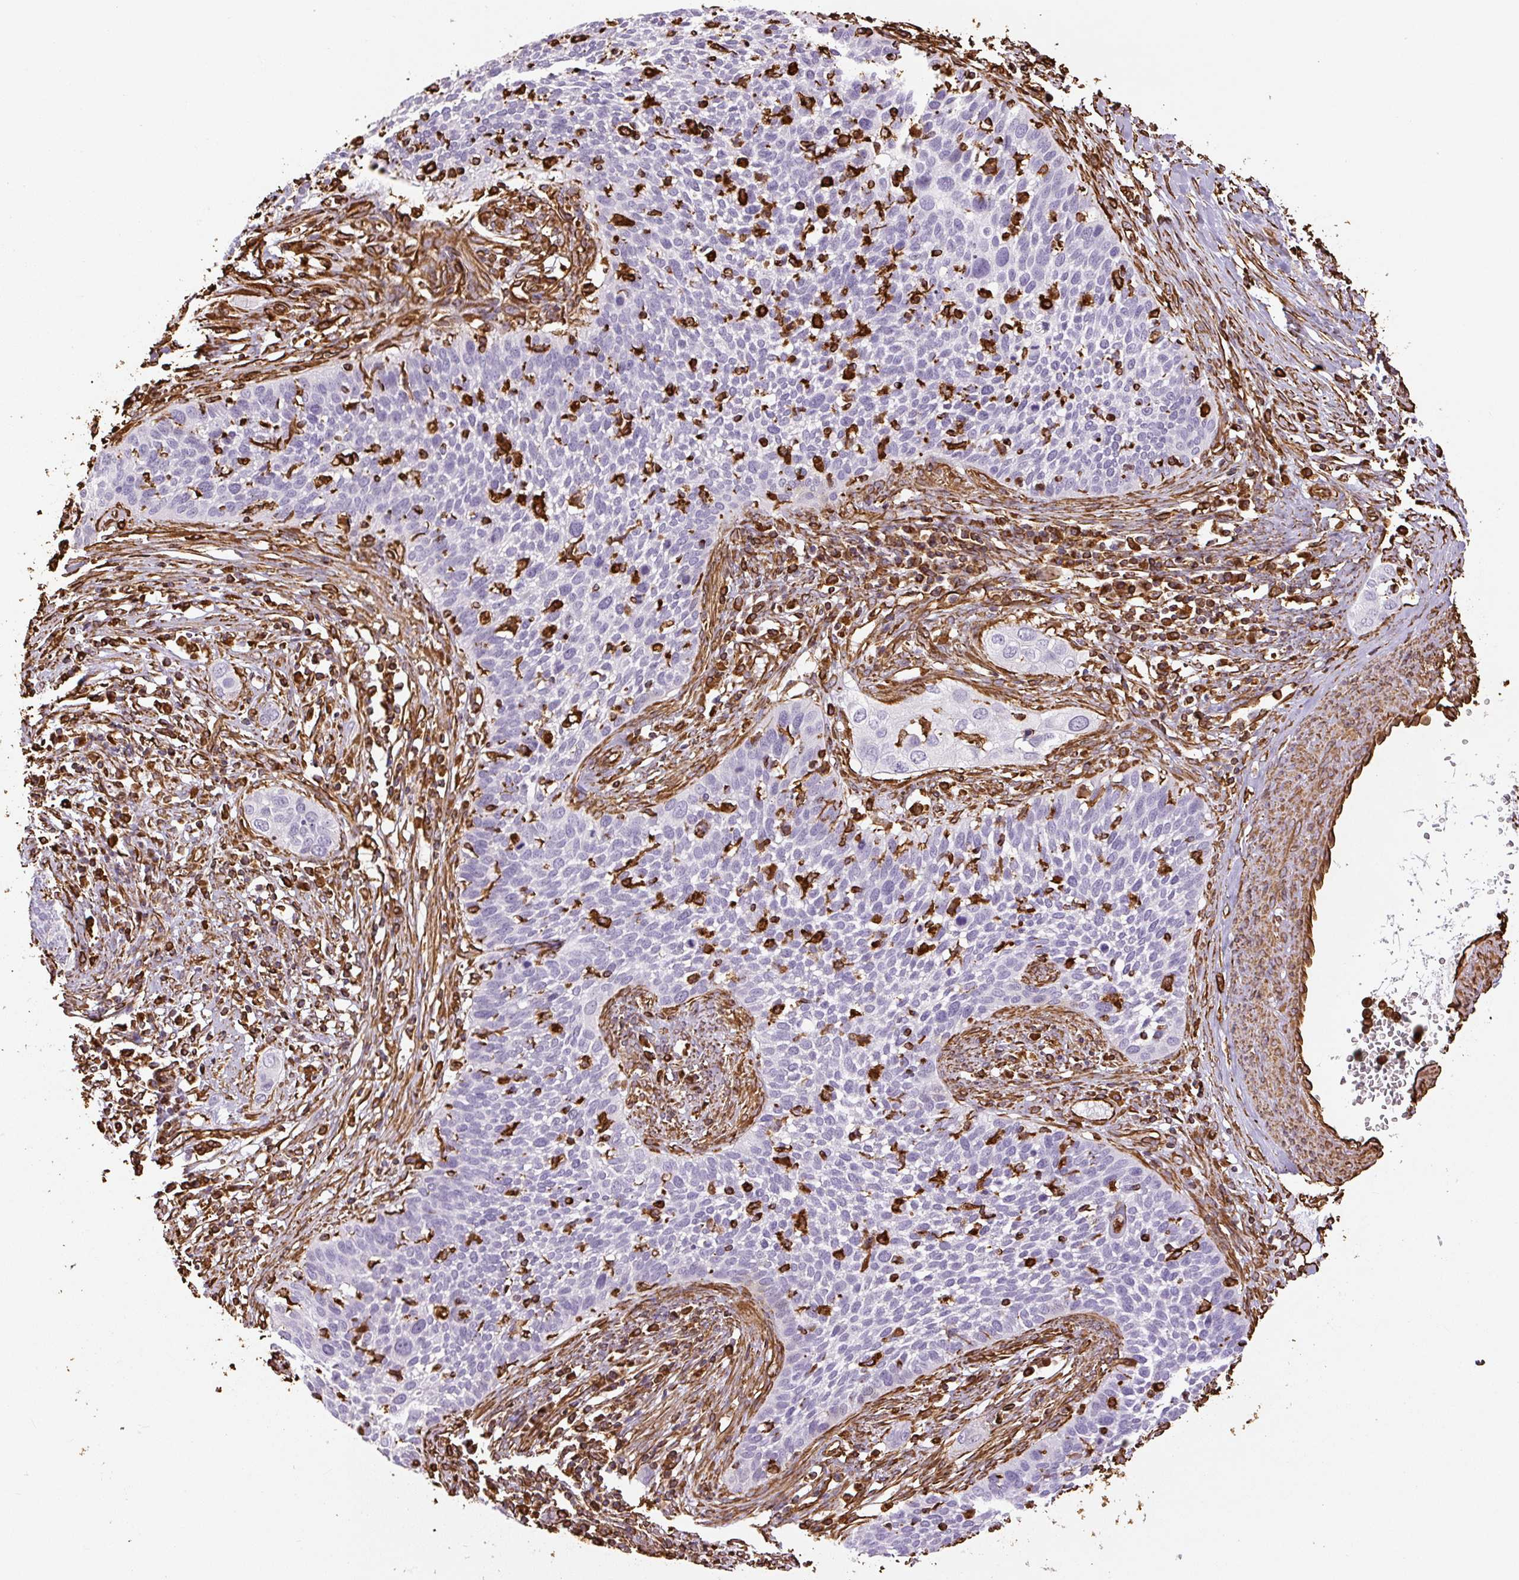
{"staining": {"intensity": "negative", "quantity": "none", "location": "none"}, "tissue": "cervical cancer", "cell_type": "Tumor cells", "image_type": "cancer", "snomed": [{"axis": "morphology", "description": "Squamous cell carcinoma, NOS"}, {"axis": "topography", "description": "Cervix"}], "caption": "The image exhibits no significant staining in tumor cells of cervical cancer (squamous cell carcinoma).", "gene": "VIM", "patient": {"sex": "female", "age": 34}}